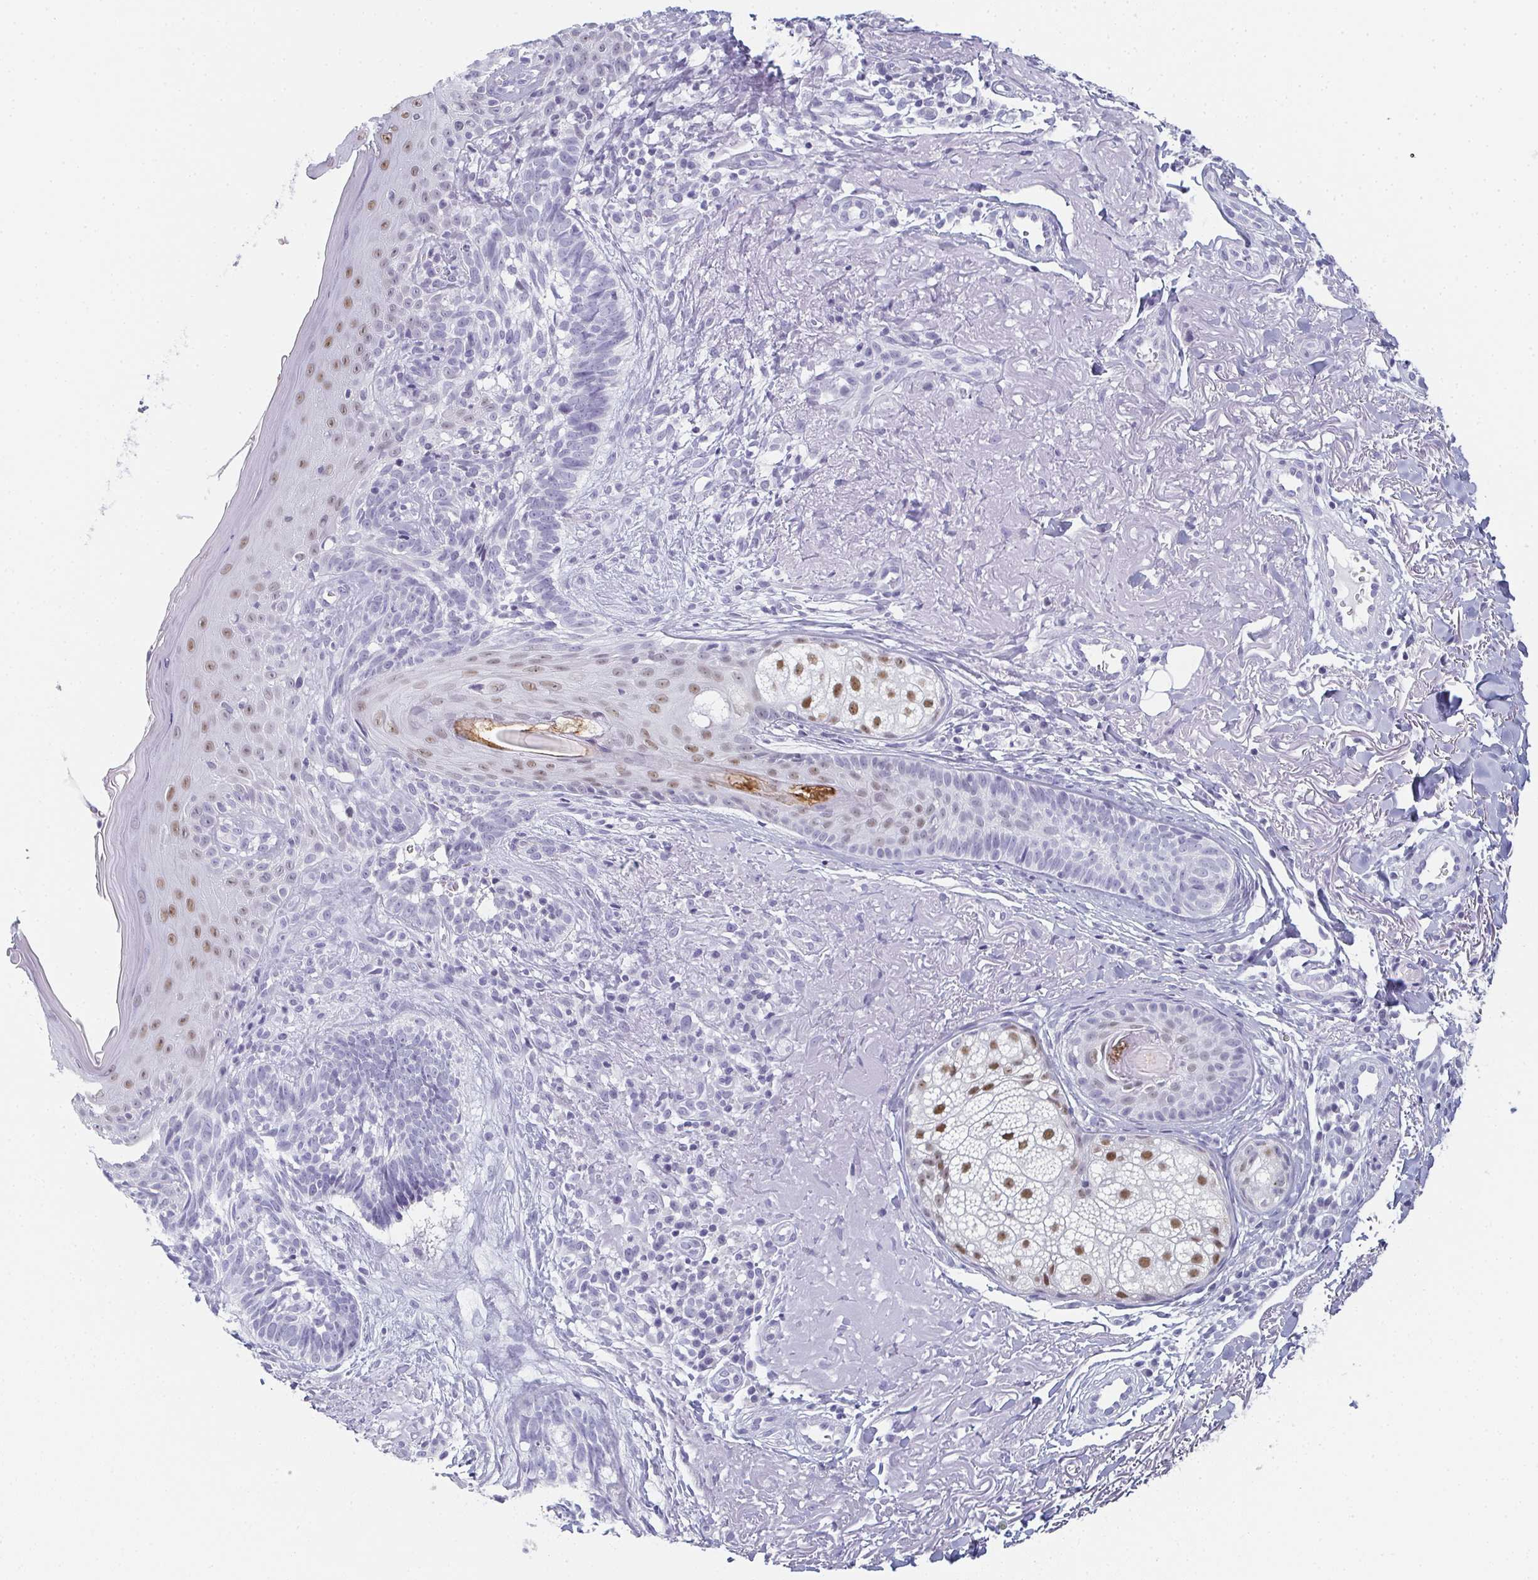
{"staining": {"intensity": "negative", "quantity": "none", "location": "none"}, "tissue": "skin cancer", "cell_type": "Tumor cells", "image_type": "cancer", "snomed": [{"axis": "morphology", "description": "Basal cell carcinoma"}, {"axis": "topography", "description": "Skin"}], "caption": "Skin cancer (basal cell carcinoma) stained for a protein using immunohistochemistry (IHC) demonstrates no positivity tumor cells.", "gene": "PYCR3", "patient": {"sex": "male", "age": 65}}